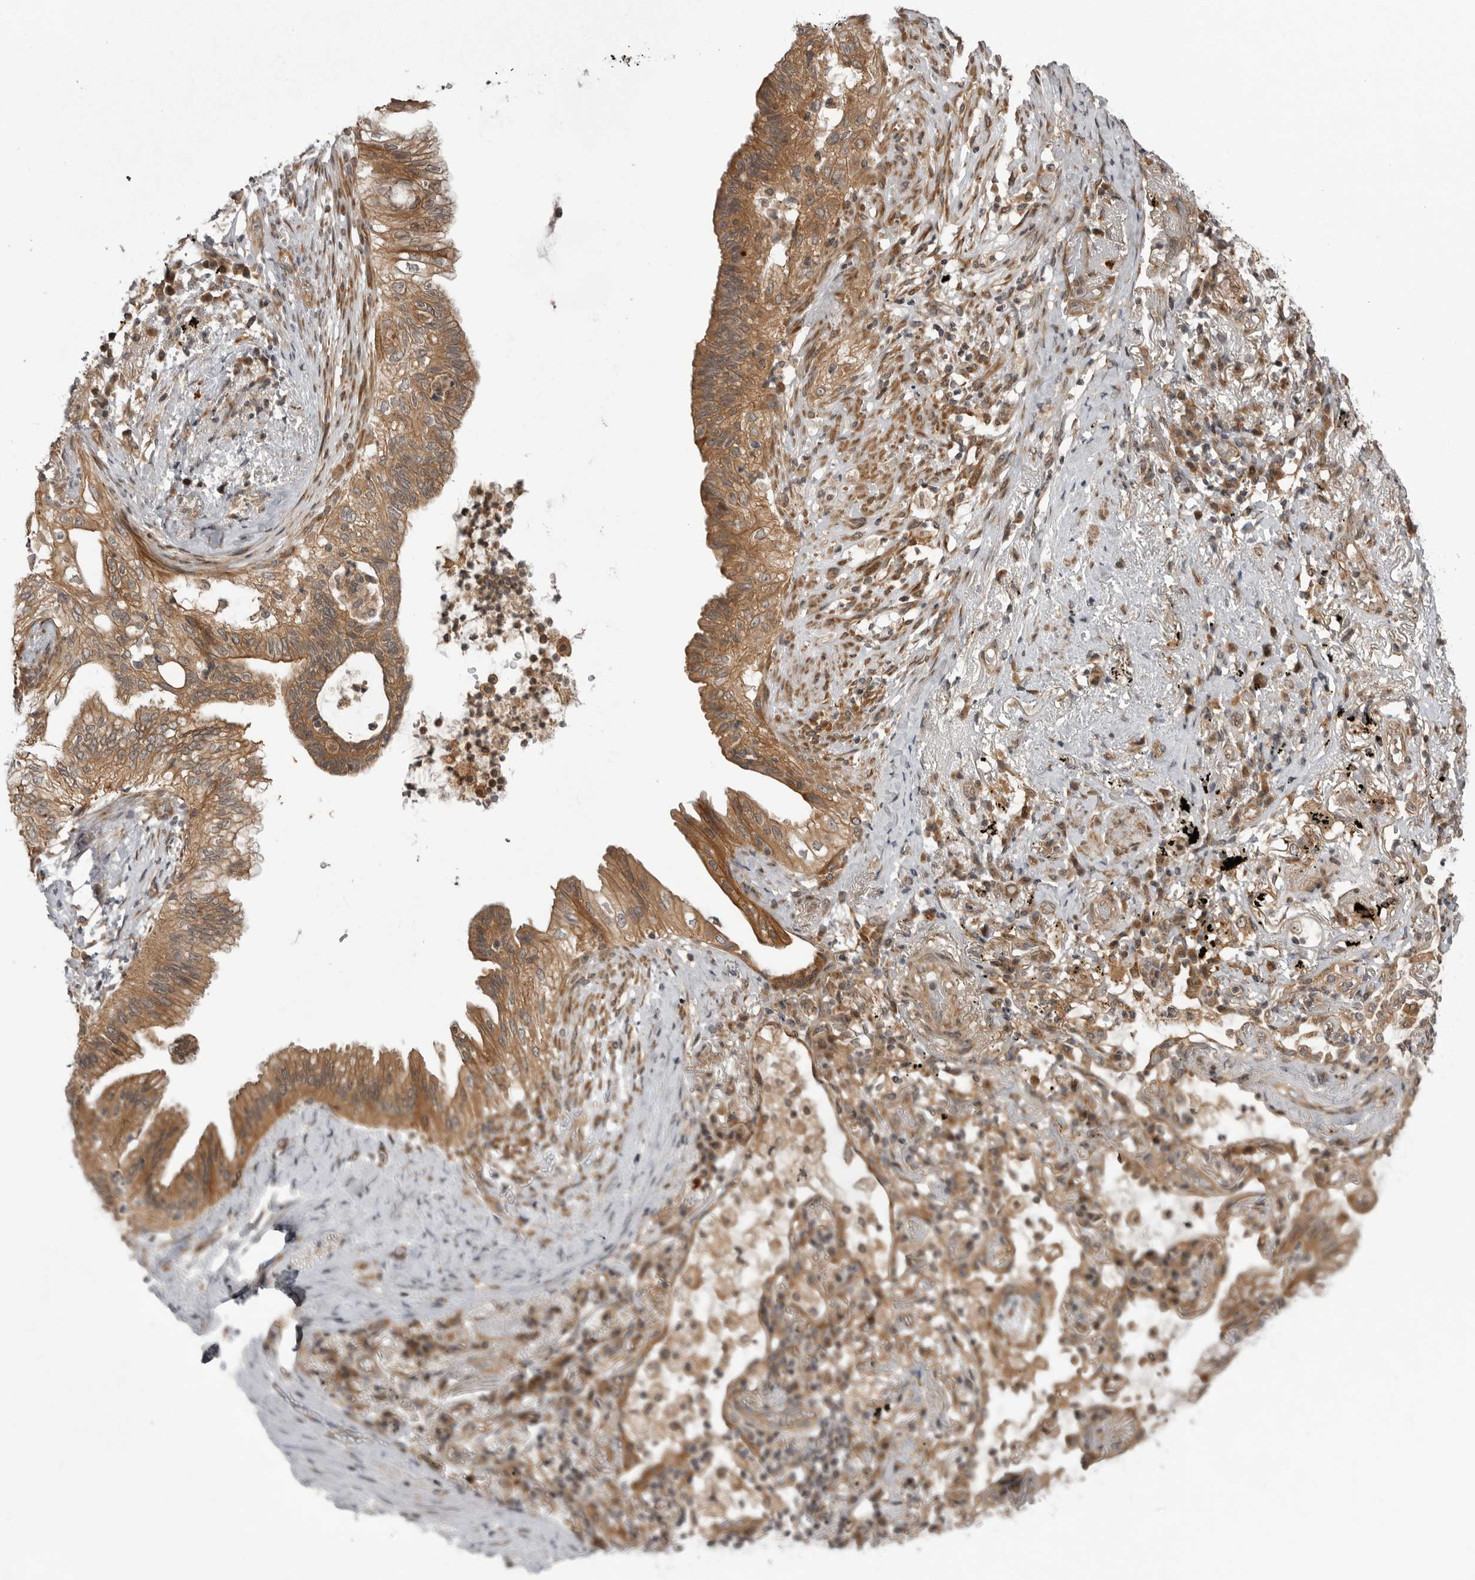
{"staining": {"intensity": "moderate", "quantity": ">75%", "location": "cytoplasmic/membranous"}, "tissue": "lung cancer", "cell_type": "Tumor cells", "image_type": "cancer", "snomed": [{"axis": "morphology", "description": "Adenocarcinoma, NOS"}, {"axis": "topography", "description": "Lung"}], "caption": "Brown immunohistochemical staining in human lung cancer demonstrates moderate cytoplasmic/membranous expression in about >75% of tumor cells.", "gene": "LRRC45", "patient": {"sex": "female", "age": 70}}